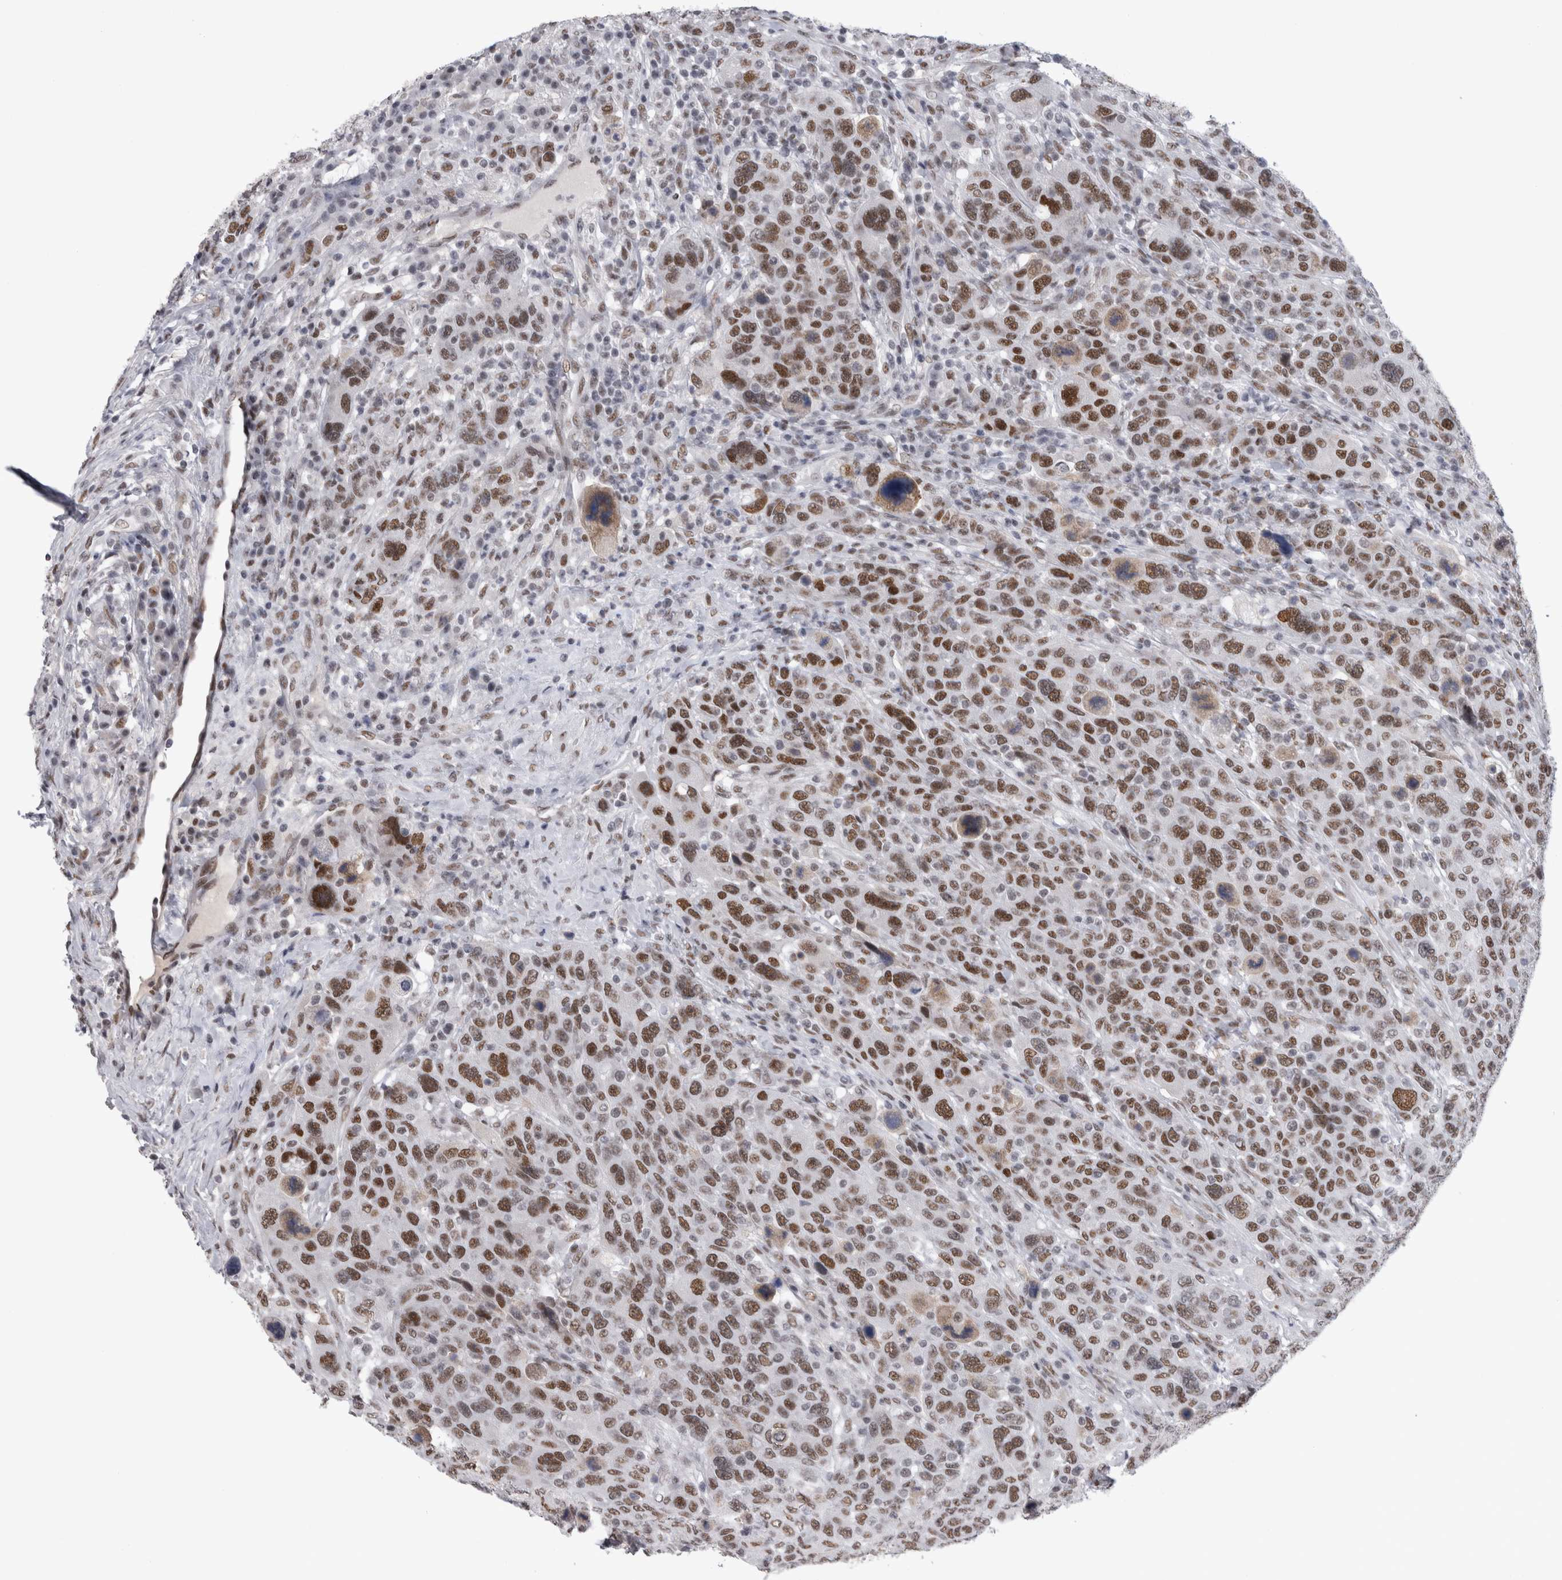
{"staining": {"intensity": "moderate", "quantity": ">75%", "location": "nuclear"}, "tissue": "breast cancer", "cell_type": "Tumor cells", "image_type": "cancer", "snomed": [{"axis": "morphology", "description": "Duct carcinoma"}, {"axis": "topography", "description": "Breast"}], "caption": "Immunohistochemistry (DAB (3,3'-diaminobenzidine)) staining of human breast cancer (intraductal carcinoma) exhibits moderate nuclear protein positivity in about >75% of tumor cells.", "gene": "API5", "patient": {"sex": "female", "age": 37}}